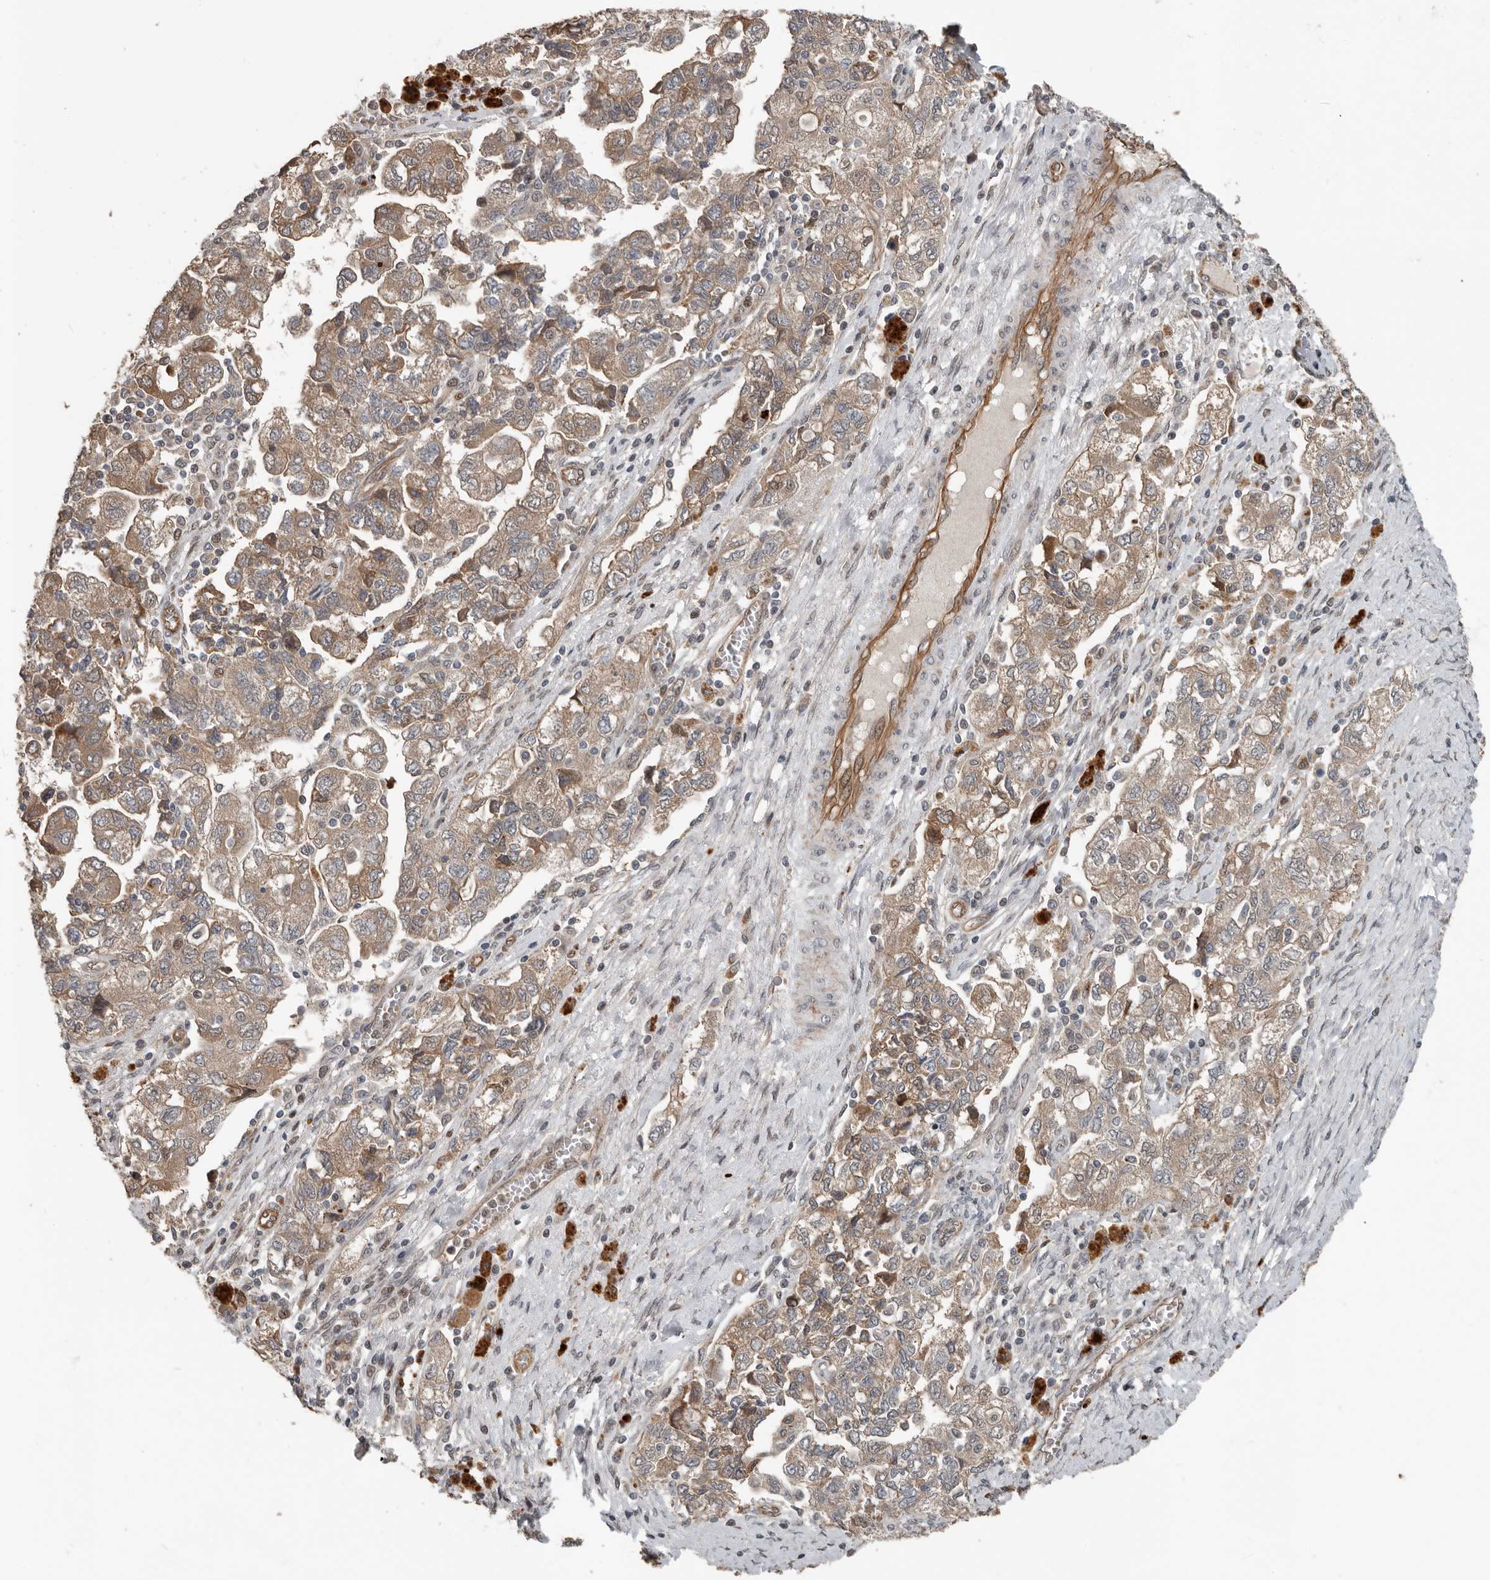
{"staining": {"intensity": "moderate", "quantity": ">75%", "location": "cytoplasmic/membranous"}, "tissue": "ovarian cancer", "cell_type": "Tumor cells", "image_type": "cancer", "snomed": [{"axis": "morphology", "description": "Carcinoma, NOS"}, {"axis": "morphology", "description": "Cystadenocarcinoma, serous, NOS"}, {"axis": "topography", "description": "Ovary"}], "caption": "This histopathology image shows immunohistochemistry (IHC) staining of human ovarian cancer (carcinoma), with medium moderate cytoplasmic/membranous expression in approximately >75% of tumor cells.", "gene": "YOD1", "patient": {"sex": "female", "age": 69}}